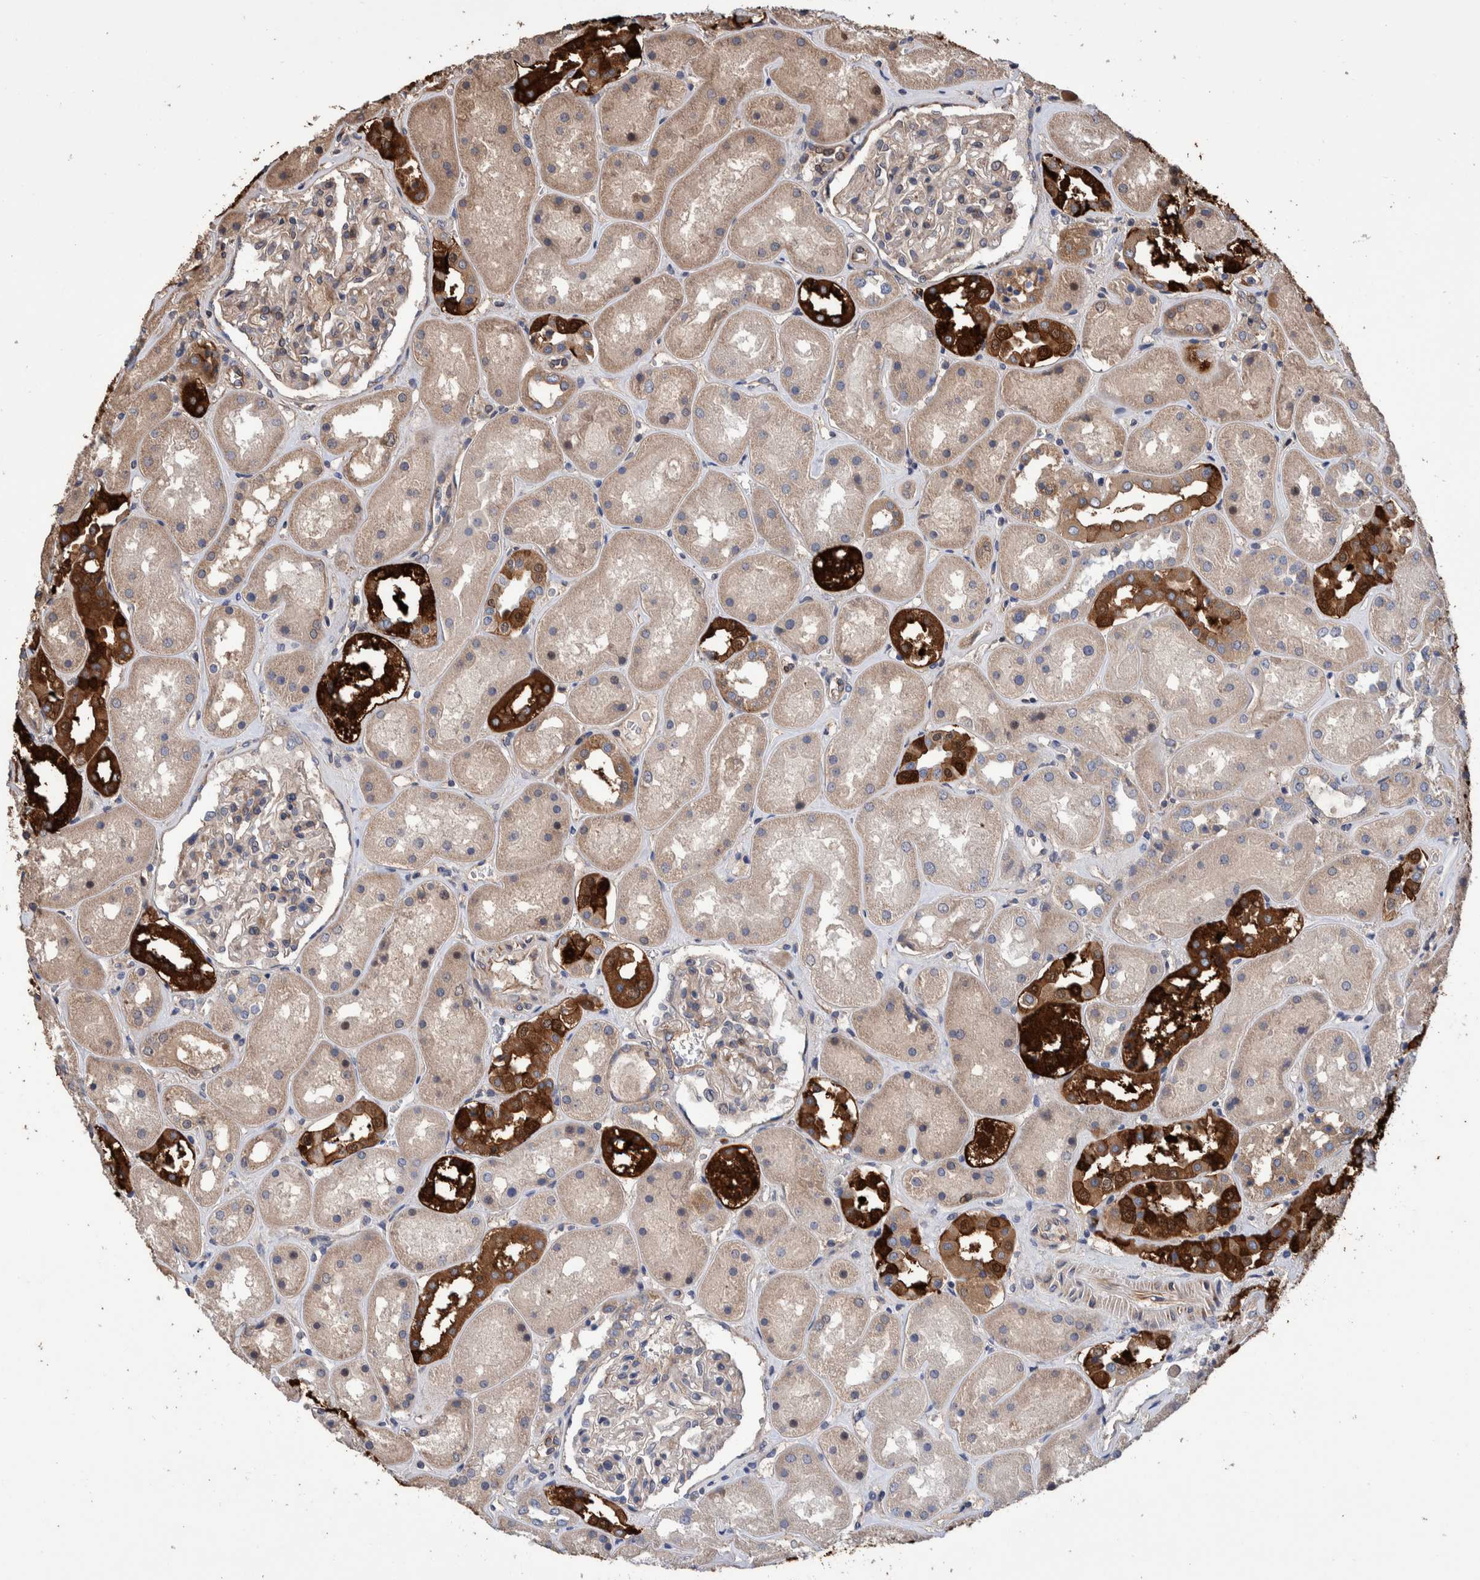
{"staining": {"intensity": "weak", "quantity": ">75%", "location": "cytoplasmic/membranous"}, "tissue": "kidney", "cell_type": "Cells in glomeruli", "image_type": "normal", "snomed": [{"axis": "morphology", "description": "Normal tissue, NOS"}, {"axis": "topography", "description": "Kidney"}], "caption": "Immunohistochemistry (IHC) (DAB (3,3'-diaminobenzidine)) staining of unremarkable human kidney shows weak cytoplasmic/membranous protein staining in about >75% of cells in glomeruli.", "gene": "SLC45A4", "patient": {"sex": "male", "age": 70}}